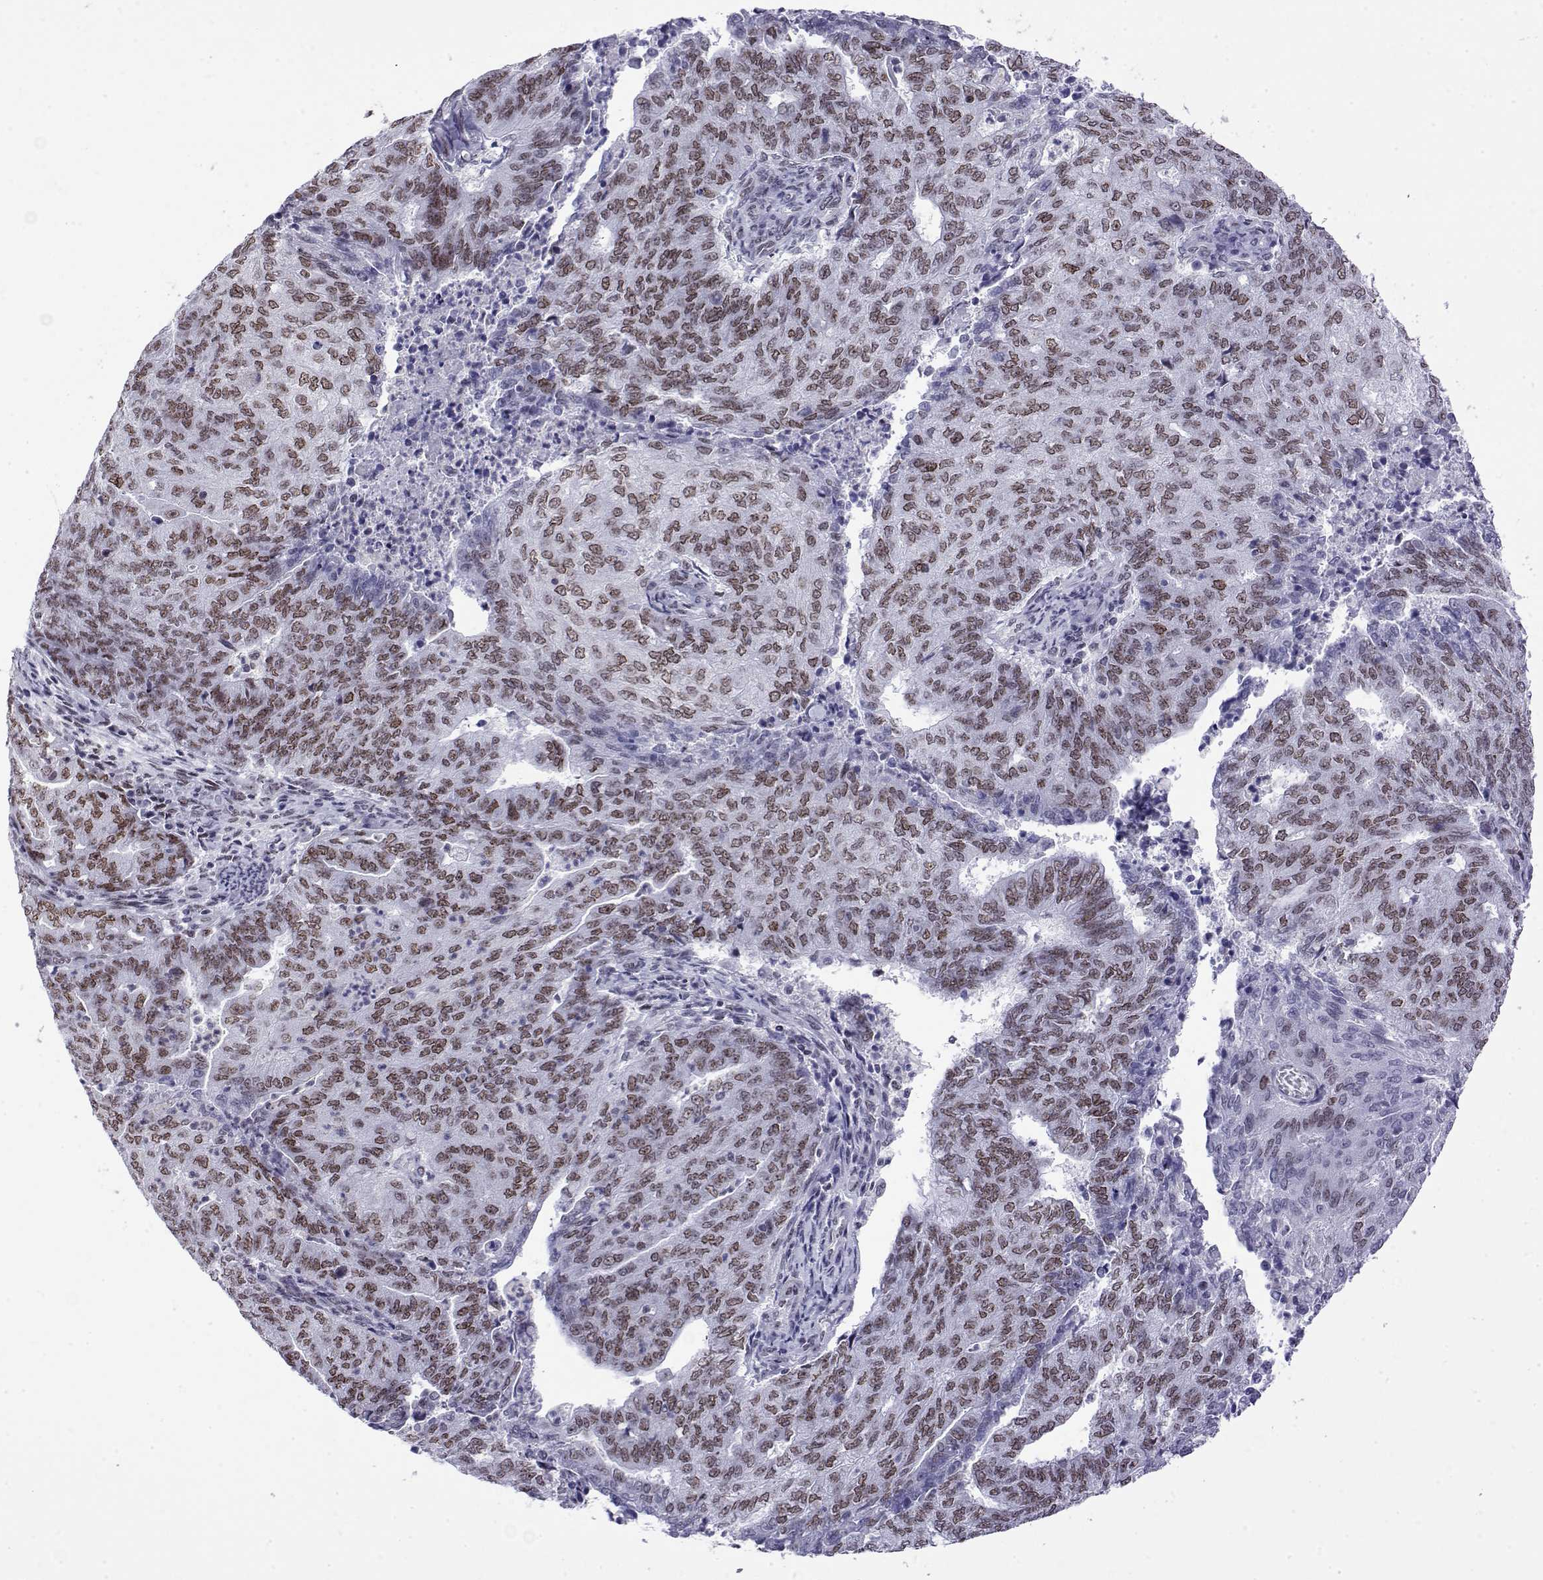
{"staining": {"intensity": "moderate", "quantity": ">75%", "location": "nuclear"}, "tissue": "endometrial cancer", "cell_type": "Tumor cells", "image_type": "cancer", "snomed": [{"axis": "morphology", "description": "Adenocarcinoma, NOS"}, {"axis": "topography", "description": "Endometrium"}], "caption": "Immunohistochemistry (IHC) histopathology image of endometrial cancer stained for a protein (brown), which shows medium levels of moderate nuclear staining in approximately >75% of tumor cells.", "gene": "POLDIP3", "patient": {"sex": "female", "age": 82}}